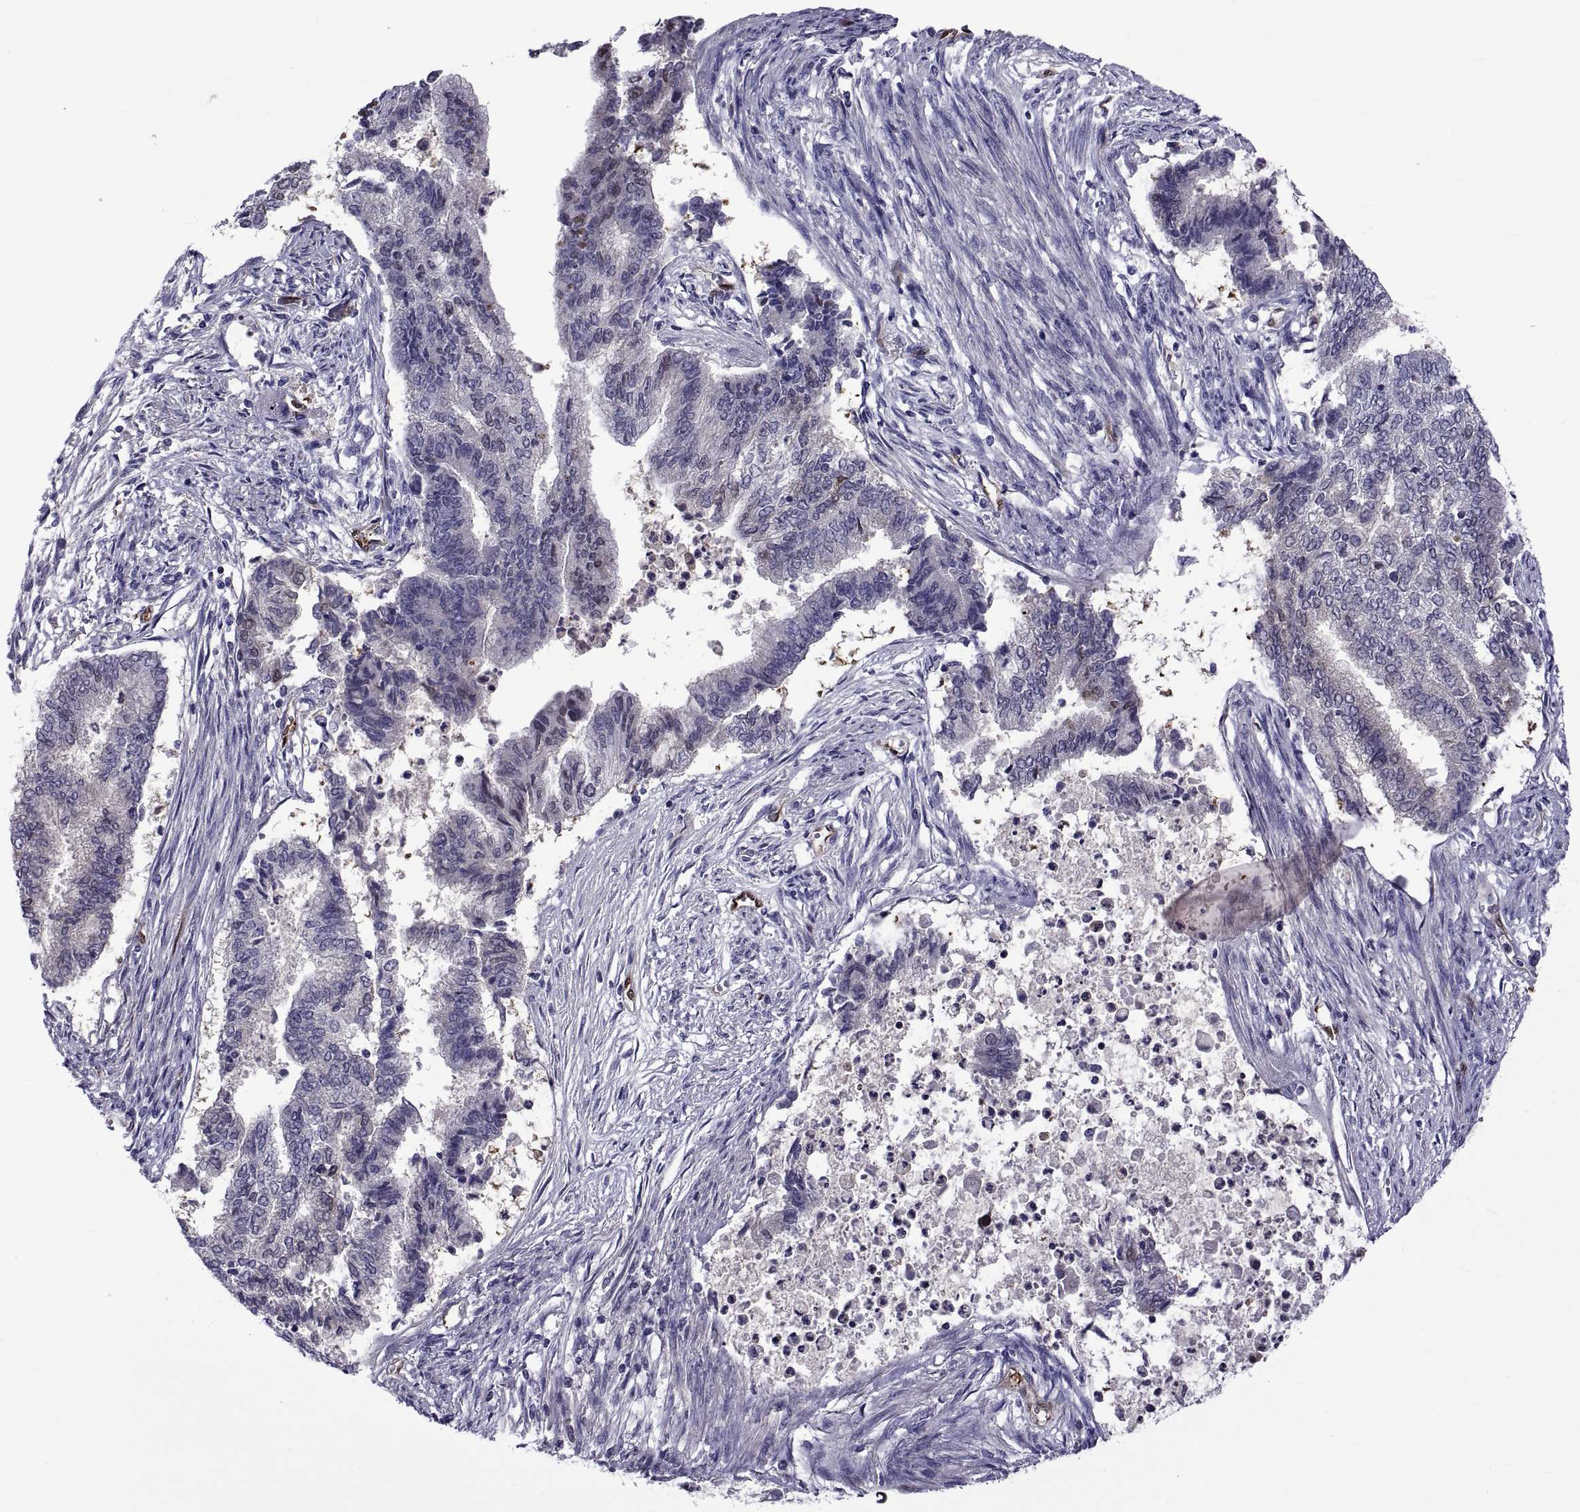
{"staining": {"intensity": "negative", "quantity": "none", "location": "none"}, "tissue": "endometrial cancer", "cell_type": "Tumor cells", "image_type": "cancer", "snomed": [{"axis": "morphology", "description": "Adenocarcinoma, NOS"}, {"axis": "topography", "description": "Endometrium"}], "caption": "An immunohistochemistry micrograph of endometrial cancer (adenocarcinoma) is shown. There is no staining in tumor cells of endometrial cancer (adenocarcinoma).", "gene": "LCN9", "patient": {"sex": "female", "age": 65}}